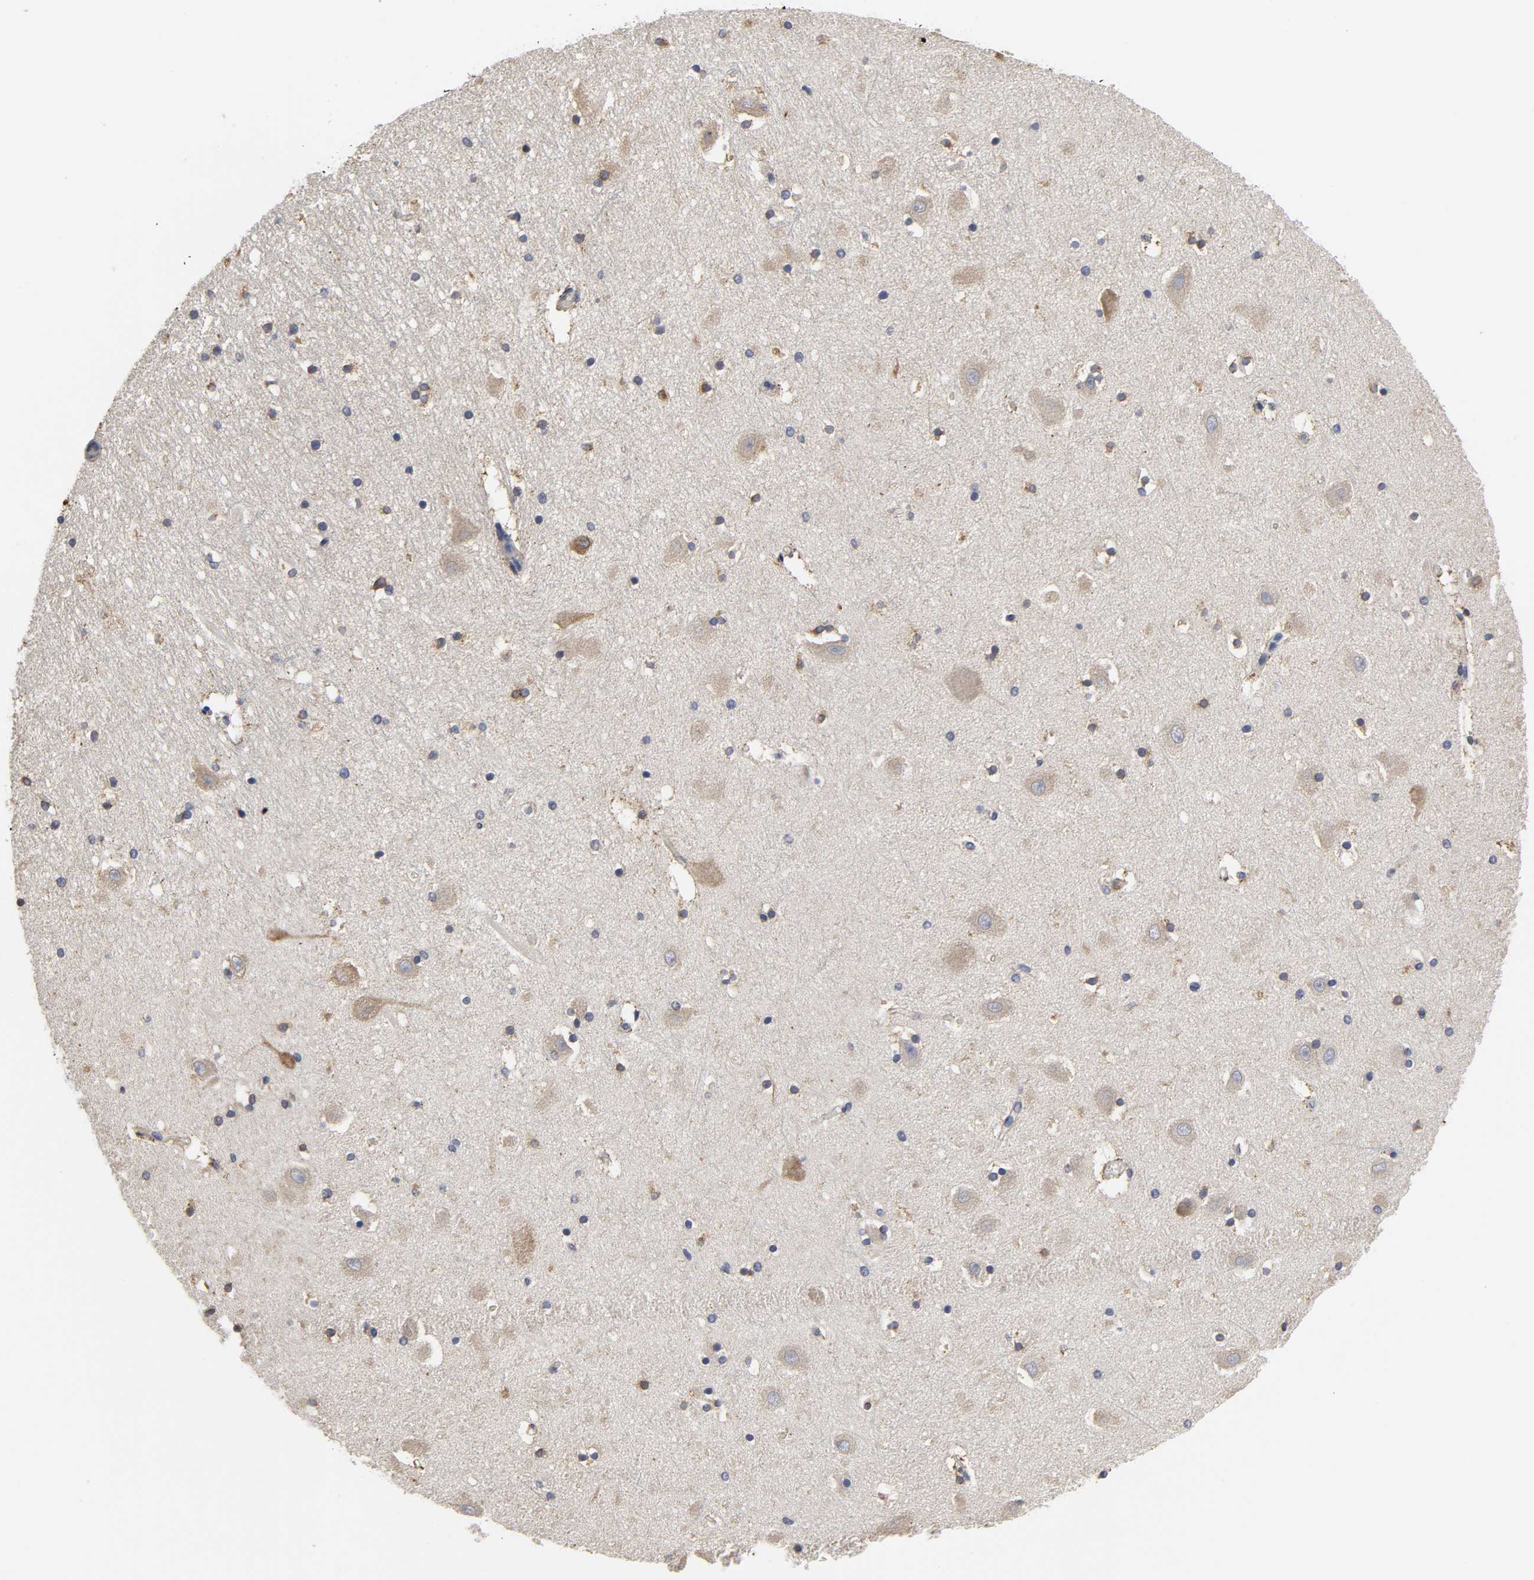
{"staining": {"intensity": "moderate", "quantity": "25%-75%", "location": "cytoplasmic/membranous"}, "tissue": "hippocampus", "cell_type": "Glial cells", "image_type": "normal", "snomed": [{"axis": "morphology", "description": "Normal tissue, NOS"}, {"axis": "topography", "description": "Hippocampus"}], "caption": "IHC histopathology image of benign hippocampus: human hippocampus stained using immunohistochemistry (IHC) demonstrates medium levels of moderate protein expression localized specifically in the cytoplasmic/membranous of glial cells, appearing as a cytoplasmic/membranous brown color.", "gene": "HCK", "patient": {"sex": "male", "age": 45}}